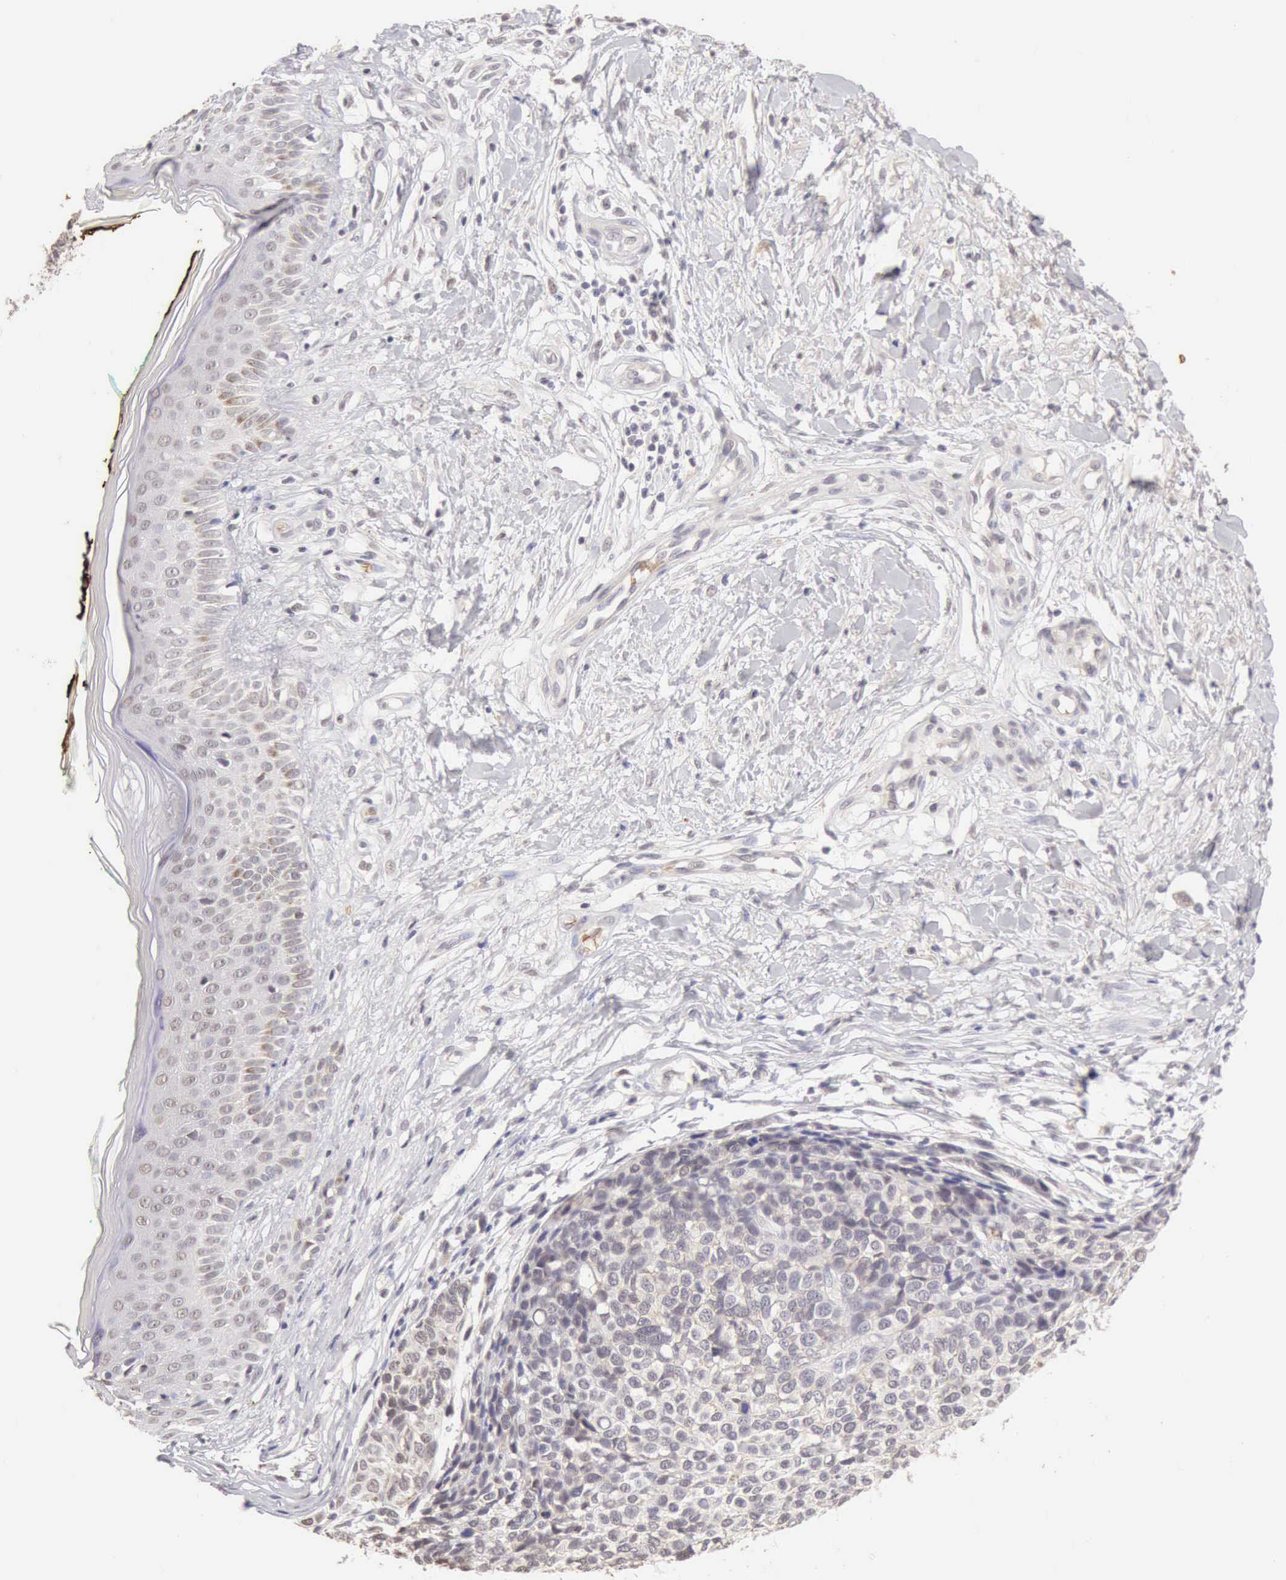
{"staining": {"intensity": "negative", "quantity": "none", "location": "none"}, "tissue": "melanoma", "cell_type": "Tumor cells", "image_type": "cancer", "snomed": [{"axis": "morphology", "description": "Malignant melanoma, NOS"}, {"axis": "topography", "description": "Skin"}], "caption": "IHC histopathology image of neoplastic tissue: melanoma stained with DAB (3,3'-diaminobenzidine) reveals no significant protein staining in tumor cells.", "gene": "CFI", "patient": {"sex": "female", "age": 85}}